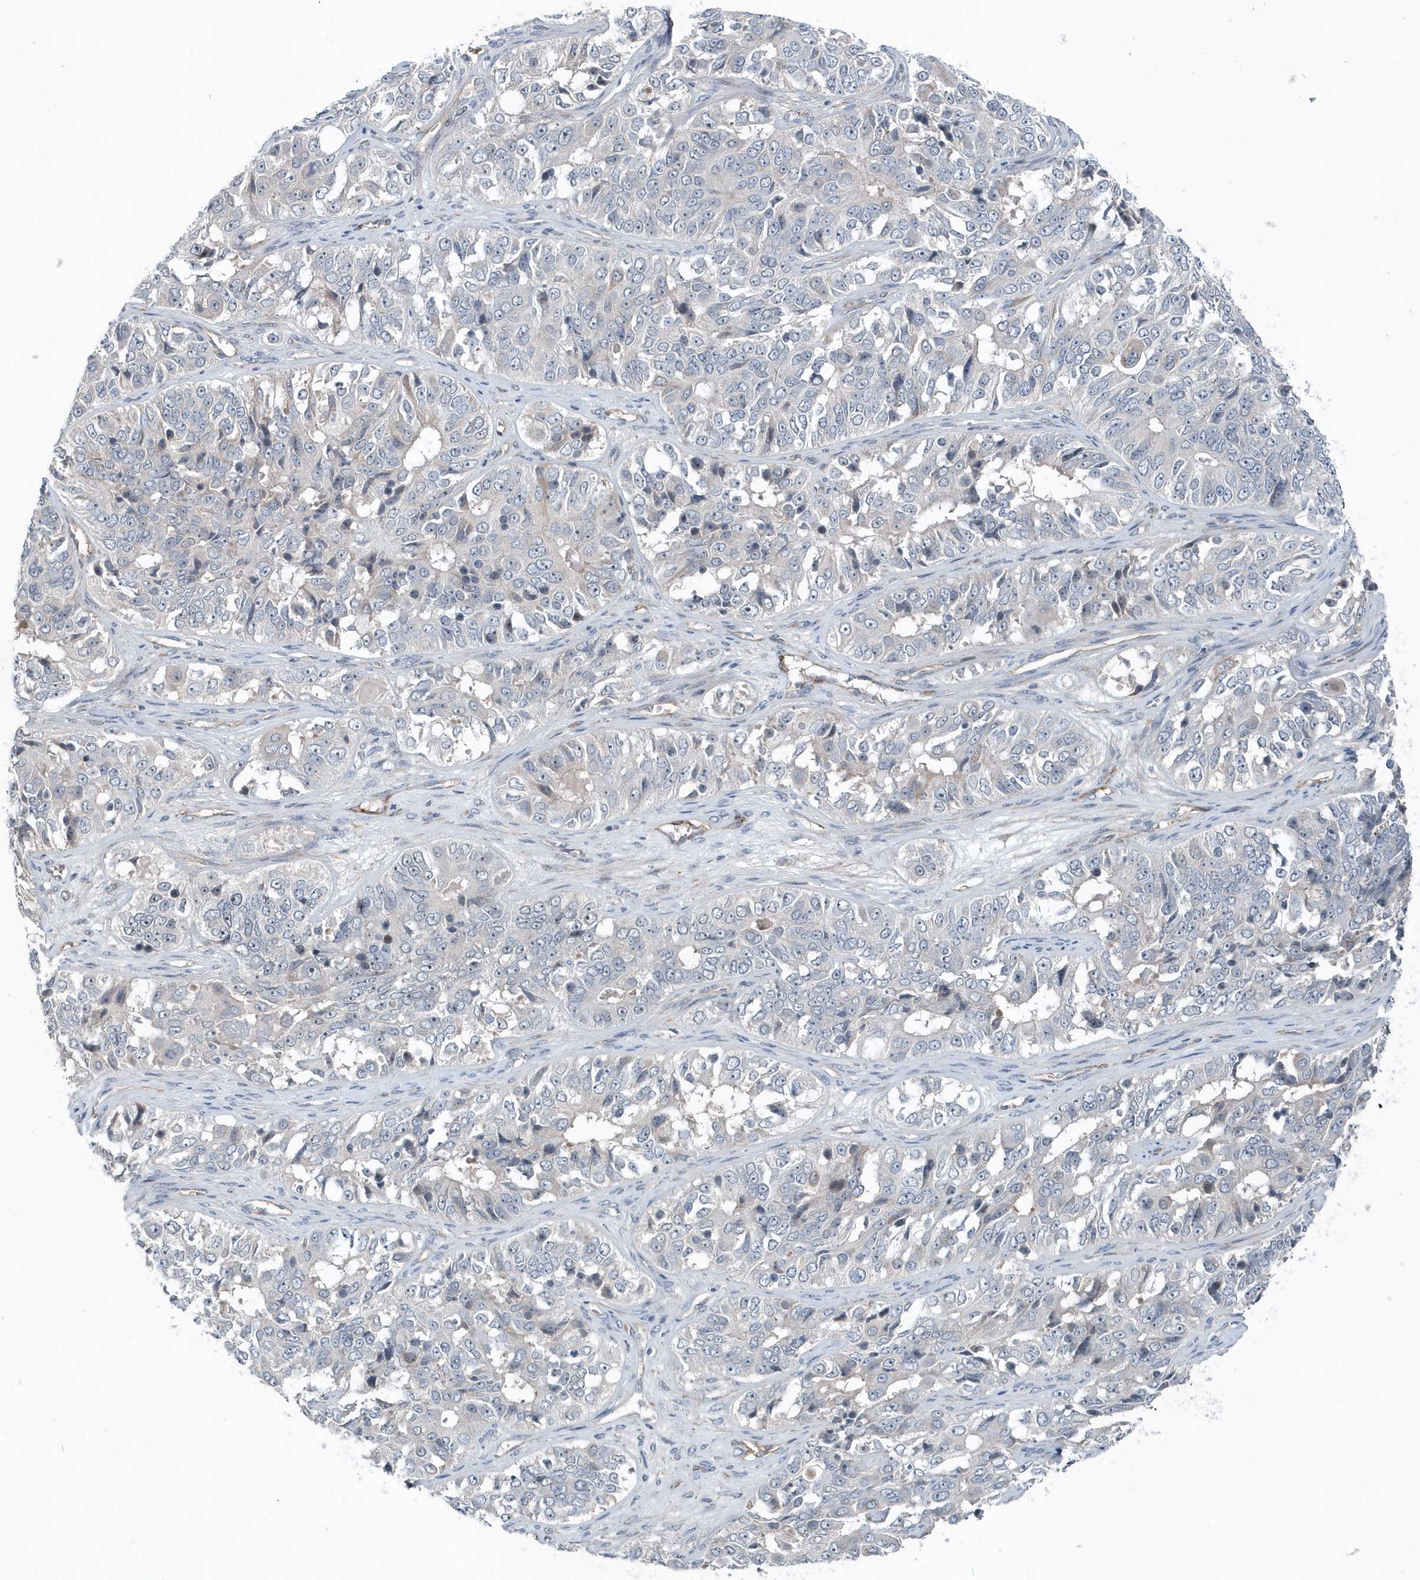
{"staining": {"intensity": "negative", "quantity": "none", "location": "none"}, "tissue": "ovarian cancer", "cell_type": "Tumor cells", "image_type": "cancer", "snomed": [{"axis": "morphology", "description": "Carcinoma, endometroid"}, {"axis": "topography", "description": "Ovary"}], "caption": "An immunohistochemistry (IHC) histopathology image of ovarian cancer is shown. There is no staining in tumor cells of ovarian cancer.", "gene": "MCC", "patient": {"sex": "female", "age": 51}}